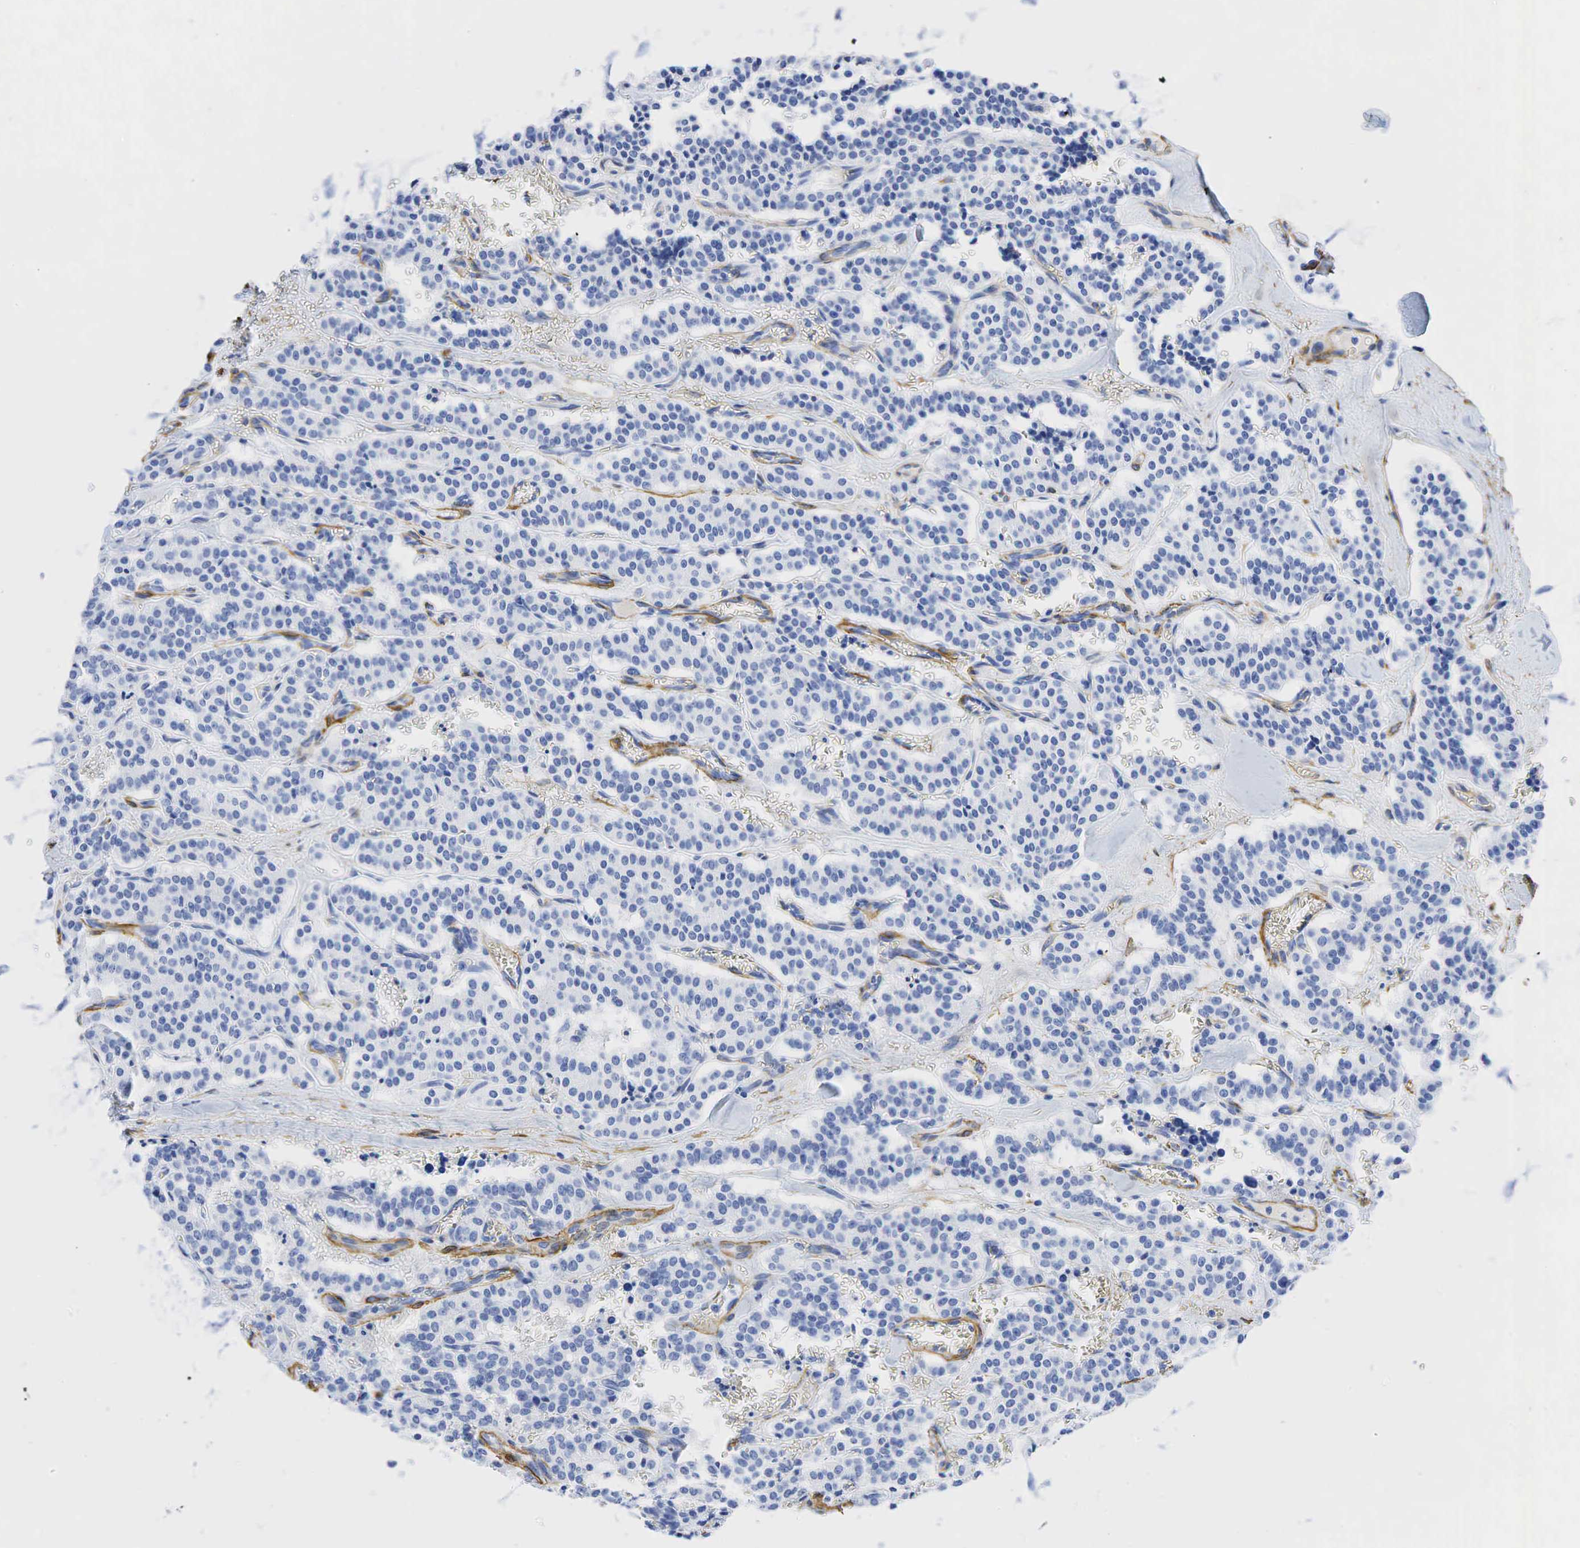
{"staining": {"intensity": "negative", "quantity": "none", "location": "none"}, "tissue": "carcinoid", "cell_type": "Tumor cells", "image_type": "cancer", "snomed": [{"axis": "morphology", "description": "Carcinoid, malignant, NOS"}, {"axis": "topography", "description": "Bronchus"}], "caption": "DAB (3,3'-diaminobenzidine) immunohistochemical staining of carcinoid exhibits no significant staining in tumor cells.", "gene": "ACTA1", "patient": {"sex": "male", "age": 55}}